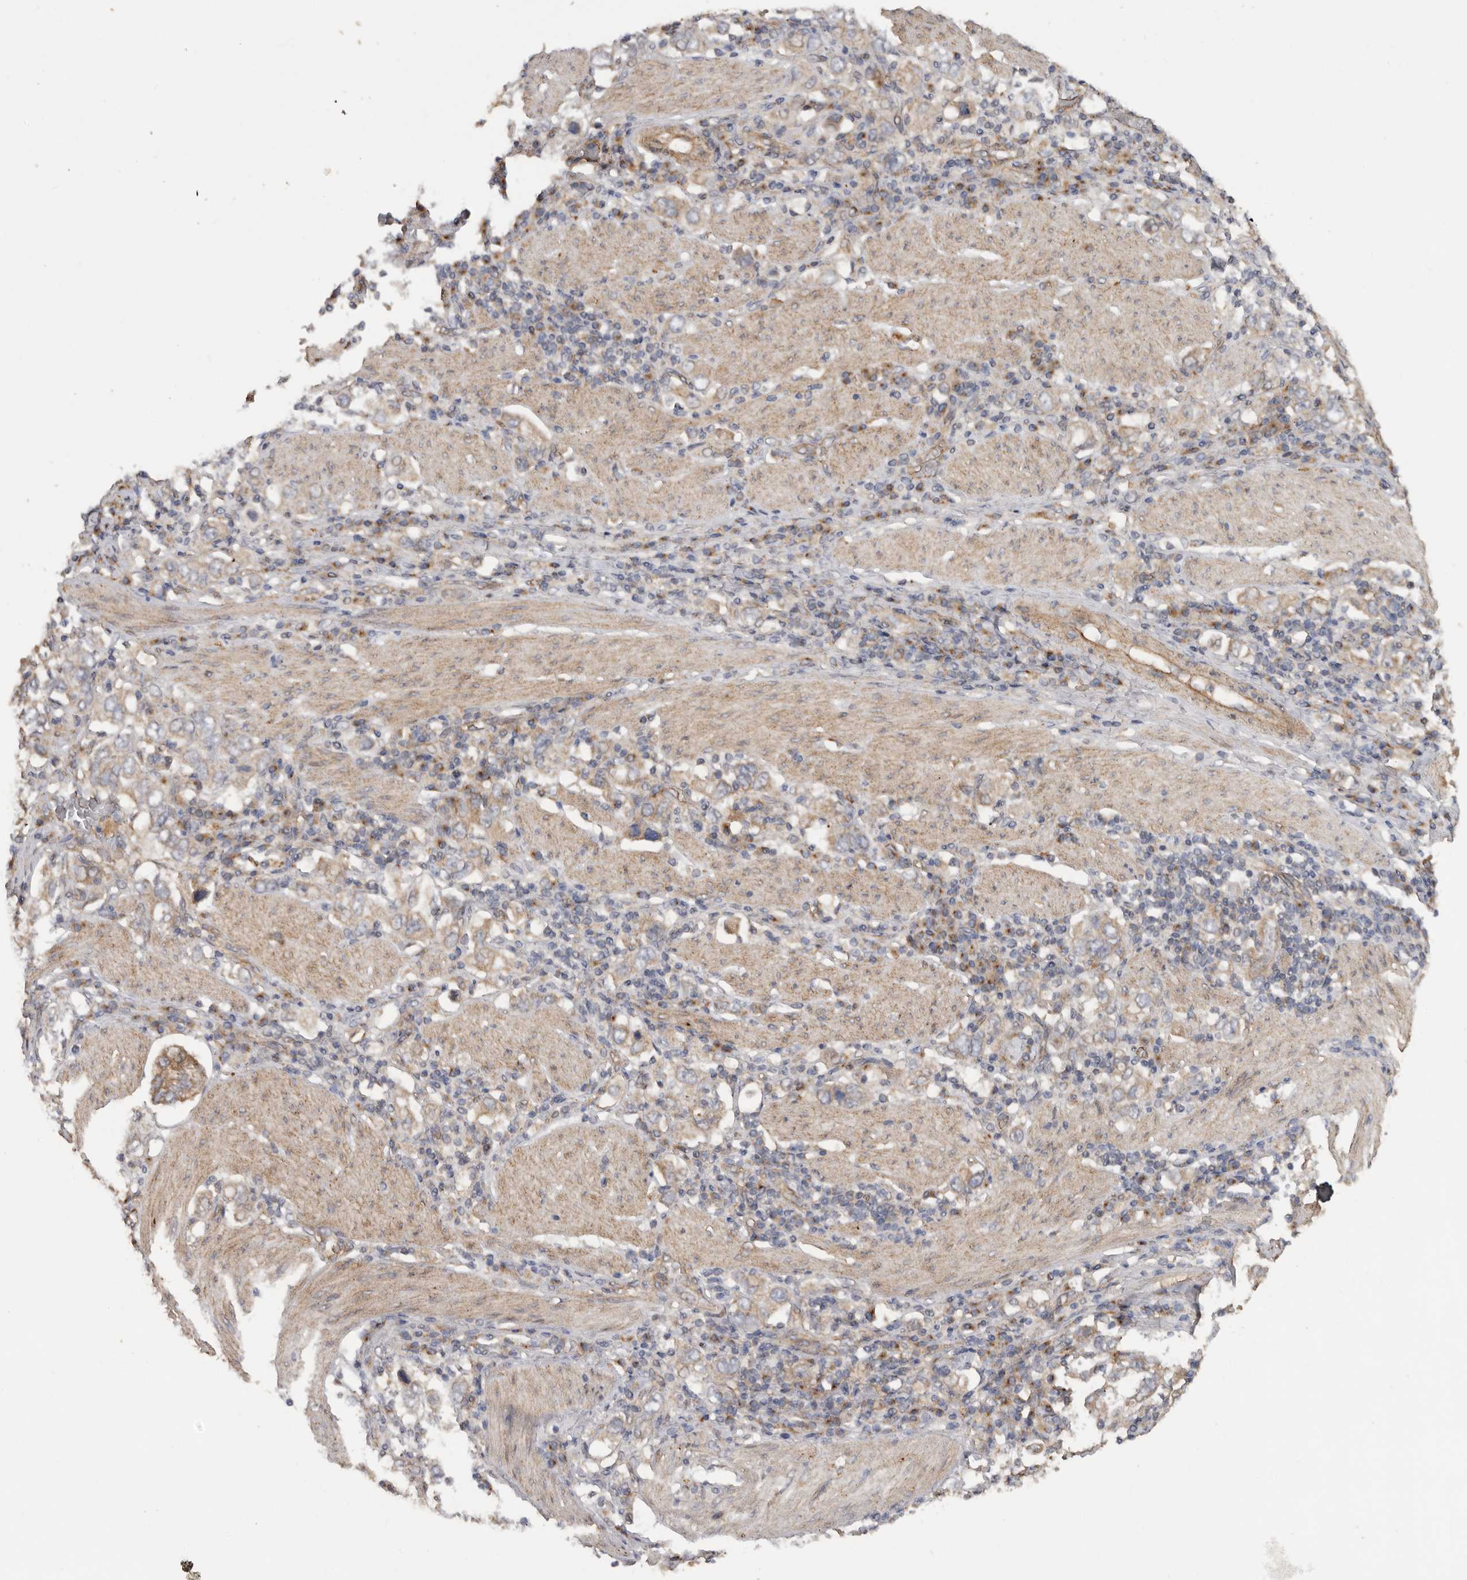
{"staining": {"intensity": "weak", "quantity": "25%-75%", "location": "cytoplasmic/membranous"}, "tissue": "stomach cancer", "cell_type": "Tumor cells", "image_type": "cancer", "snomed": [{"axis": "morphology", "description": "Adenocarcinoma, NOS"}, {"axis": "topography", "description": "Stomach, upper"}], "caption": "Immunohistochemical staining of adenocarcinoma (stomach) displays low levels of weak cytoplasmic/membranous protein positivity in about 25%-75% of tumor cells.", "gene": "PODXL2", "patient": {"sex": "male", "age": 62}}